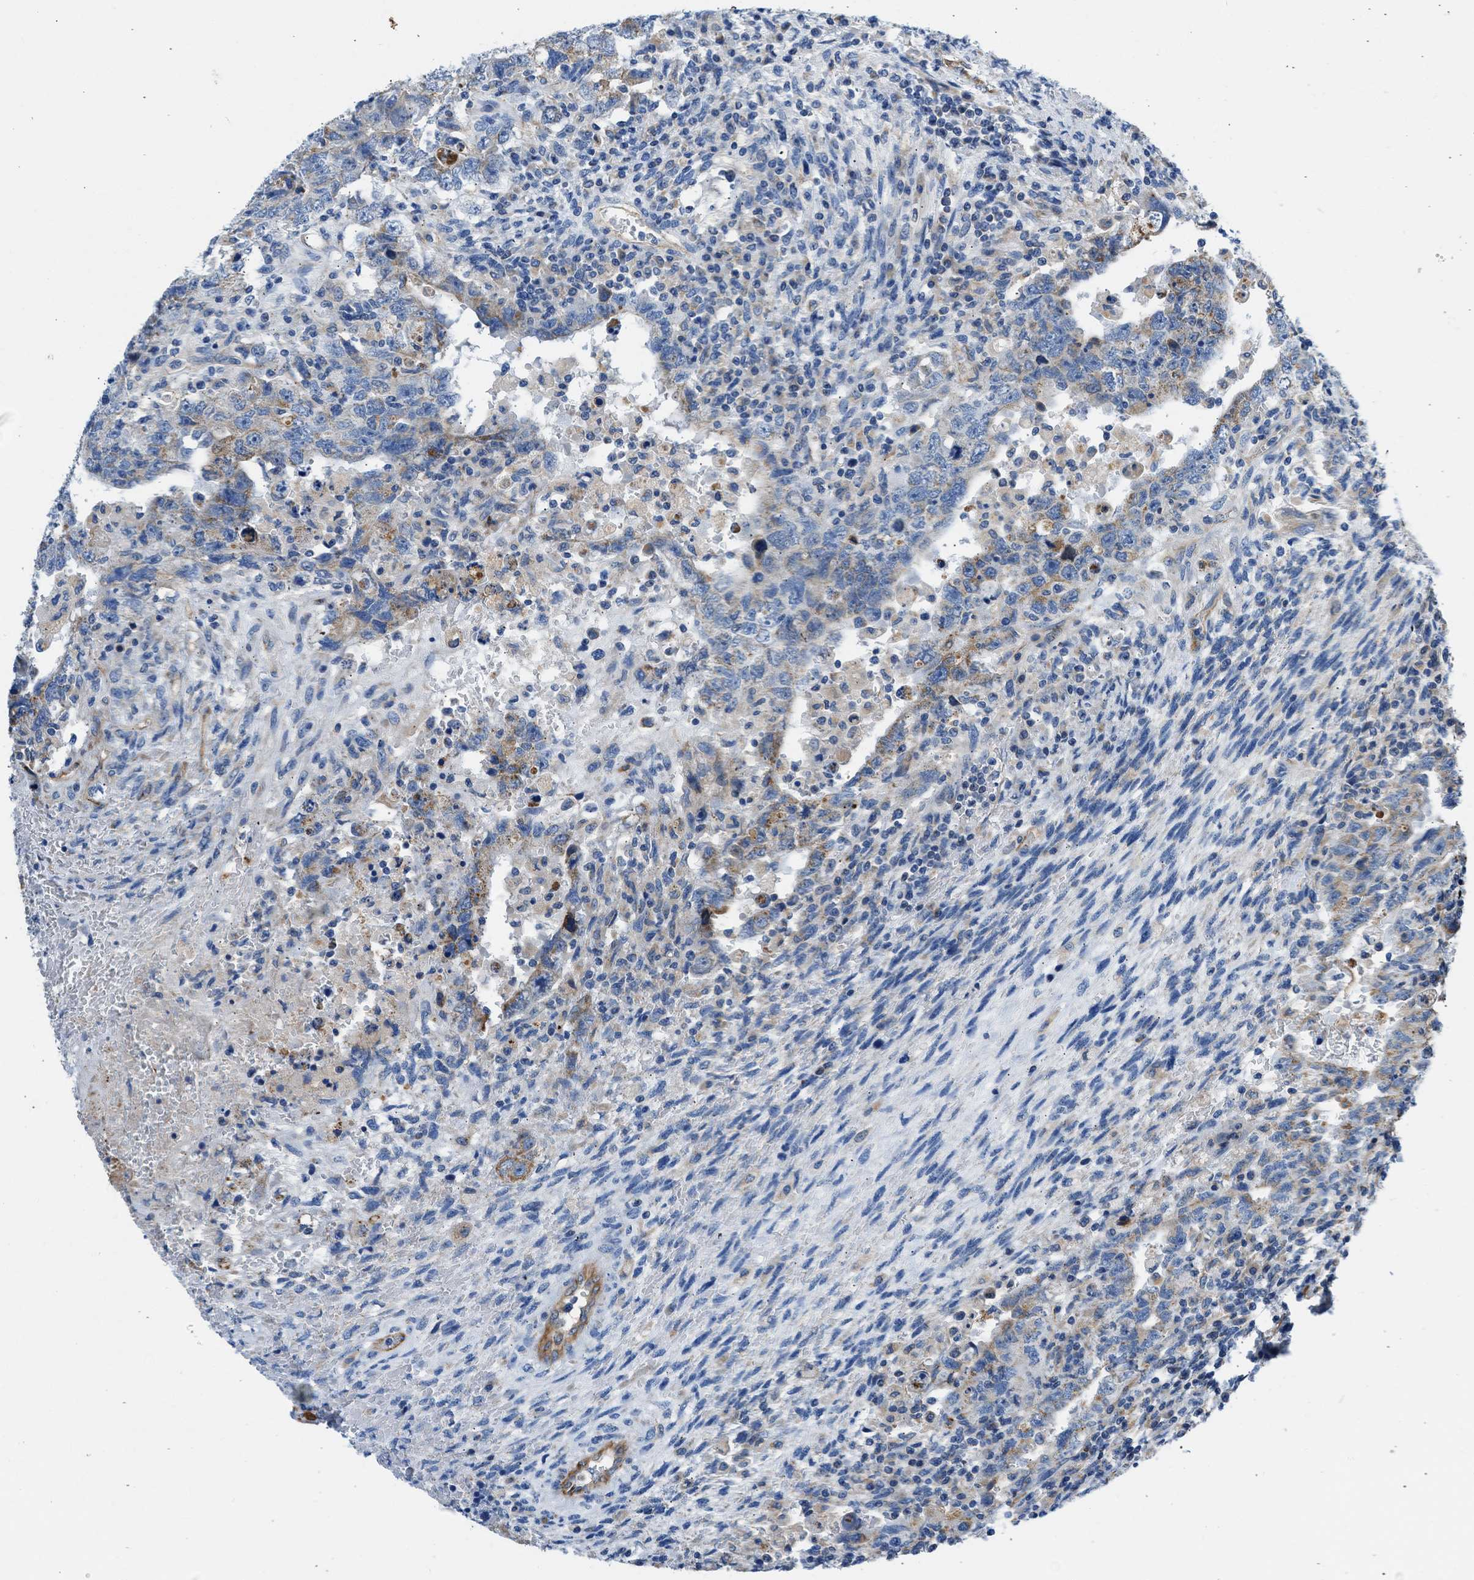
{"staining": {"intensity": "weak", "quantity": "25%-75%", "location": "cytoplasmic/membranous"}, "tissue": "testis cancer", "cell_type": "Tumor cells", "image_type": "cancer", "snomed": [{"axis": "morphology", "description": "Carcinoma, Embryonal, NOS"}, {"axis": "topography", "description": "Testis"}], "caption": "This photomicrograph demonstrates immunohistochemistry staining of human testis cancer, with low weak cytoplasmic/membranous staining in approximately 25%-75% of tumor cells.", "gene": "ULK4", "patient": {"sex": "male", "age": 26}}